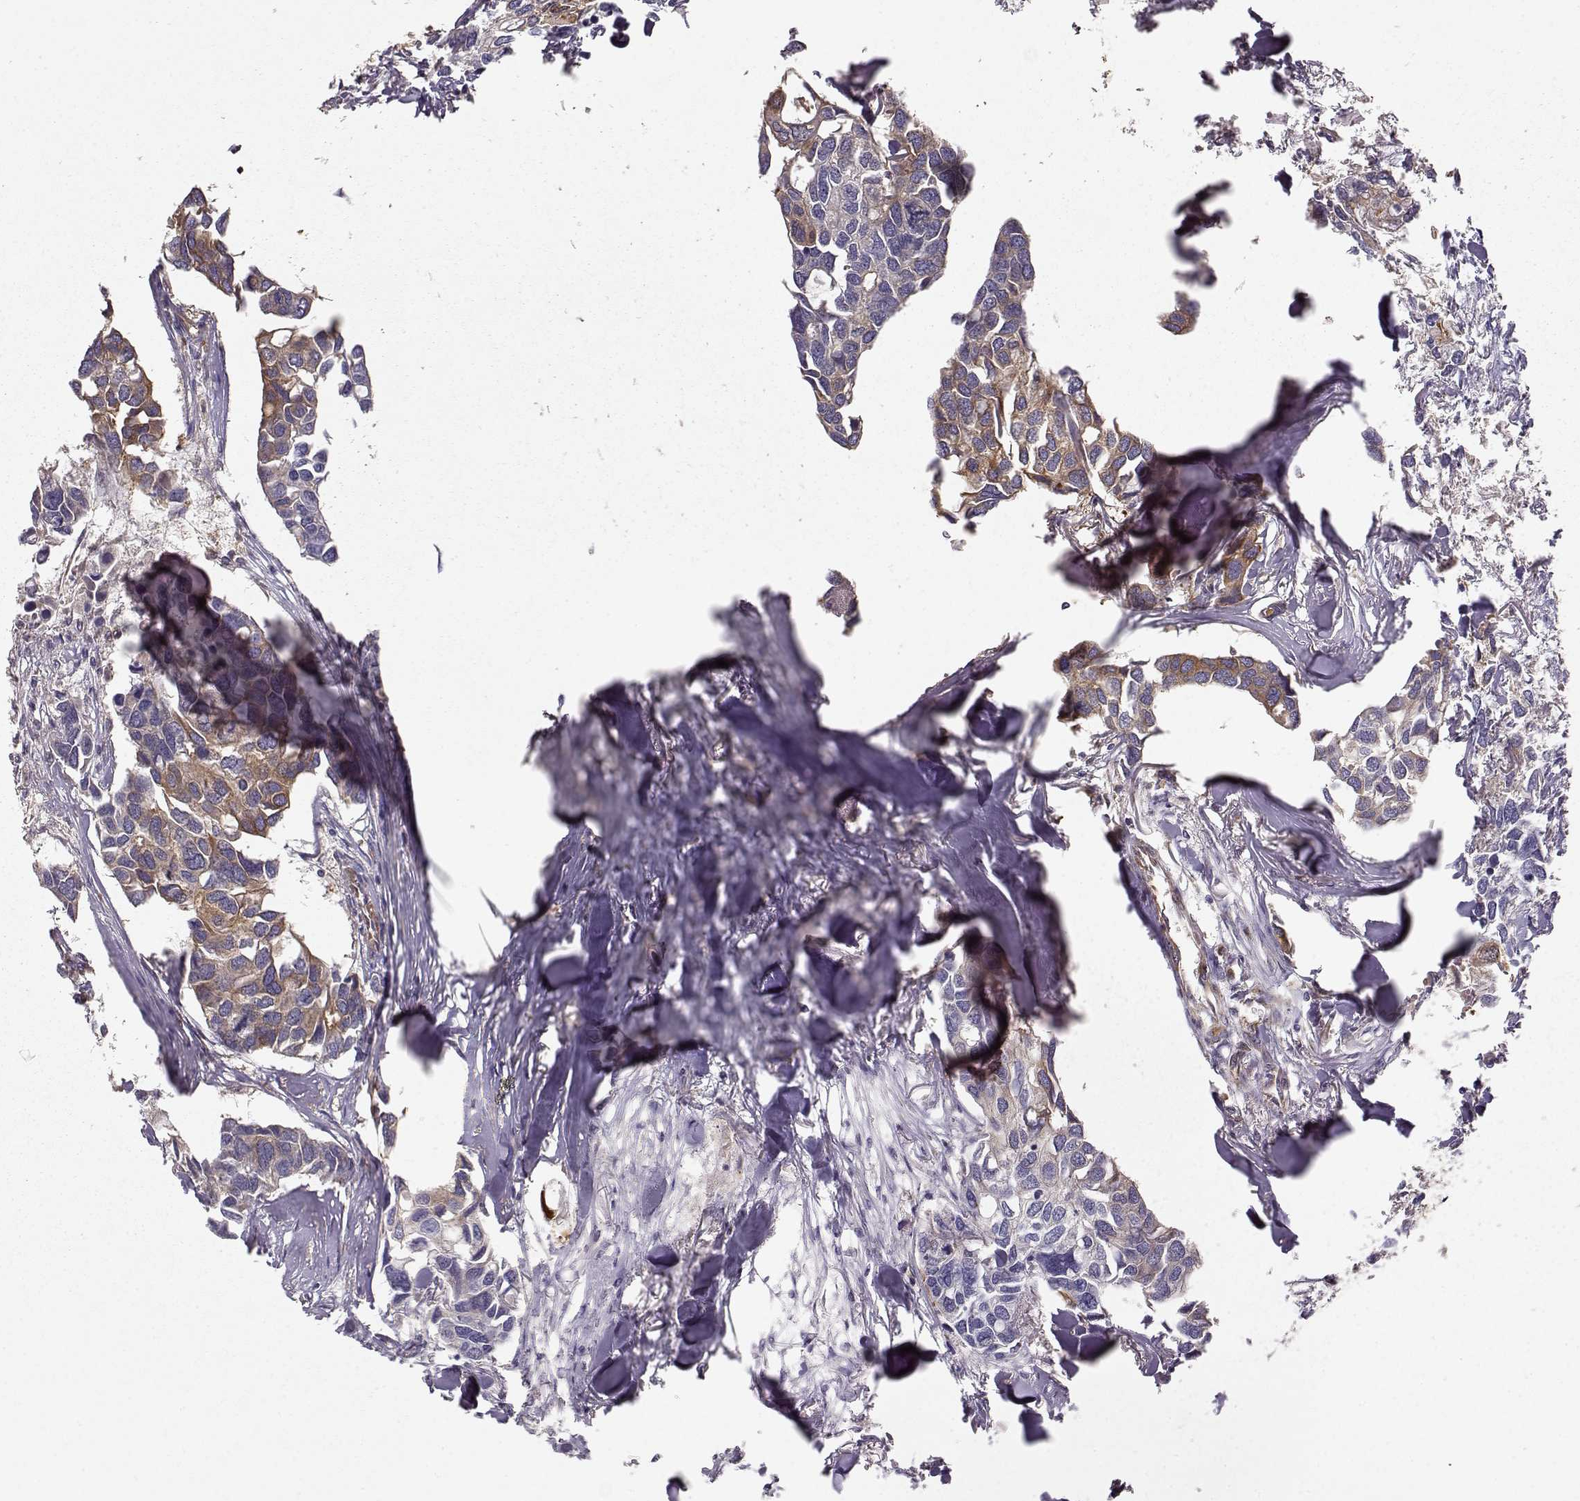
{"staining": {"intensity": "moderate", "quantity": "<25%", "location": "cytoplasmic/membranous"}, "tissue": "breast cancer", "cell_type": "Tumor cells", "image_type": "cancer", "snomed": [{"axis": "morphology", "description": "Duct carcinoma"}, {"axis": "topography", "description": "Breast"}], "caption": "The micrograph exhibits a brown stain indicating the presence of a protein in the cytoplasmic/membranous of tumor cells in infiltrating ductal carcinoma (breast).", "gene": "ARHGEF2", "patient": {"sex": "female", "age": 83}}